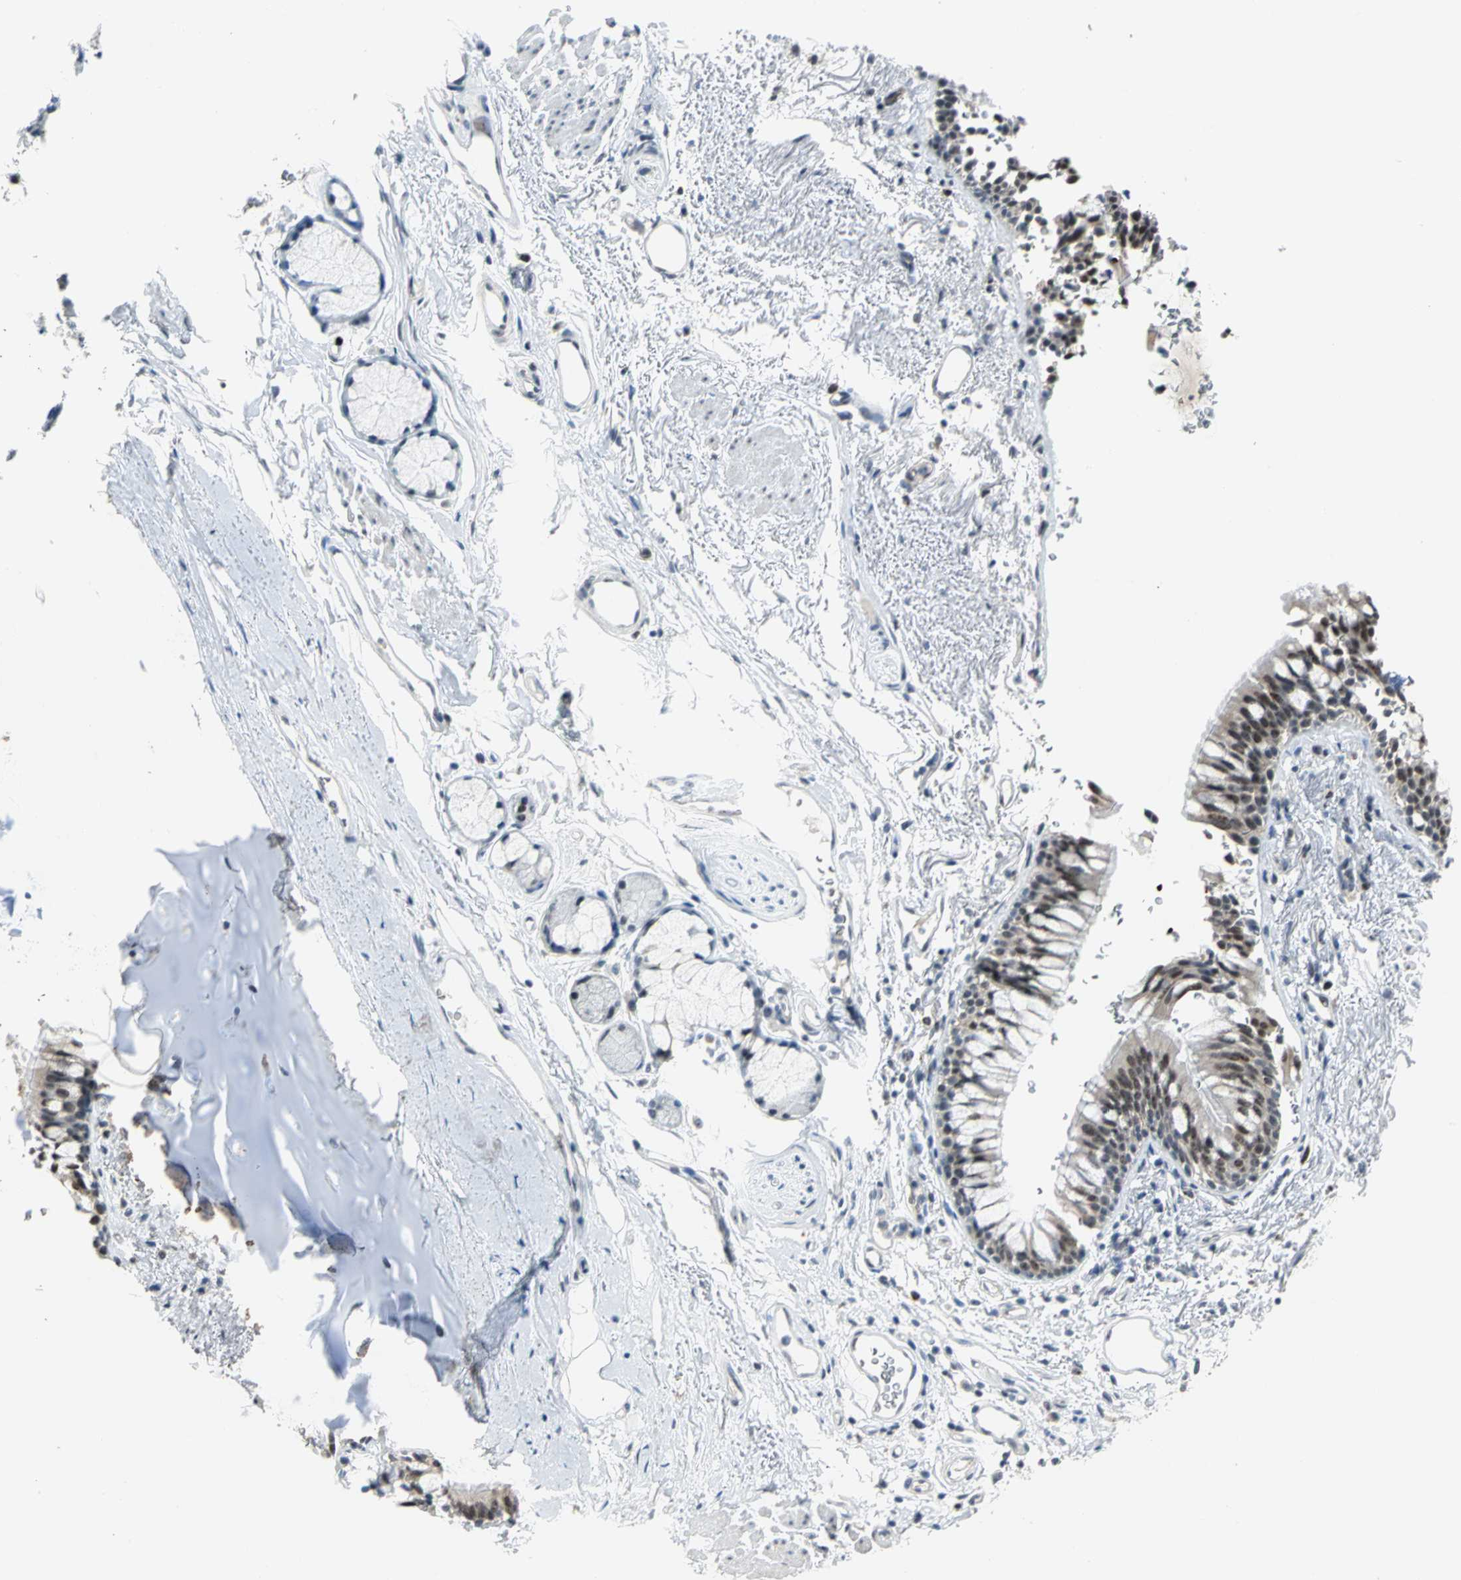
{"staining": {"intensity": "moderate", "quantity": ">75%", "location": "nuclear"}, "tissue": "bronchus", "cell_type": "Respiratory epithelial cells", "image_type": "normal", "snomed": [{"axis": "morphology", "description": "Normal tissue, NOS"}, {"axis": "topography", "description": "Bronchus"}], "caption": "Protein positivity by immunohistochemistry demonstrates moderate nuclear expression in about >75% of respiratory epithelial cells in benign bronchus.", "gene": "GLI3", "patient": {"sex": "female", "age": 73}}